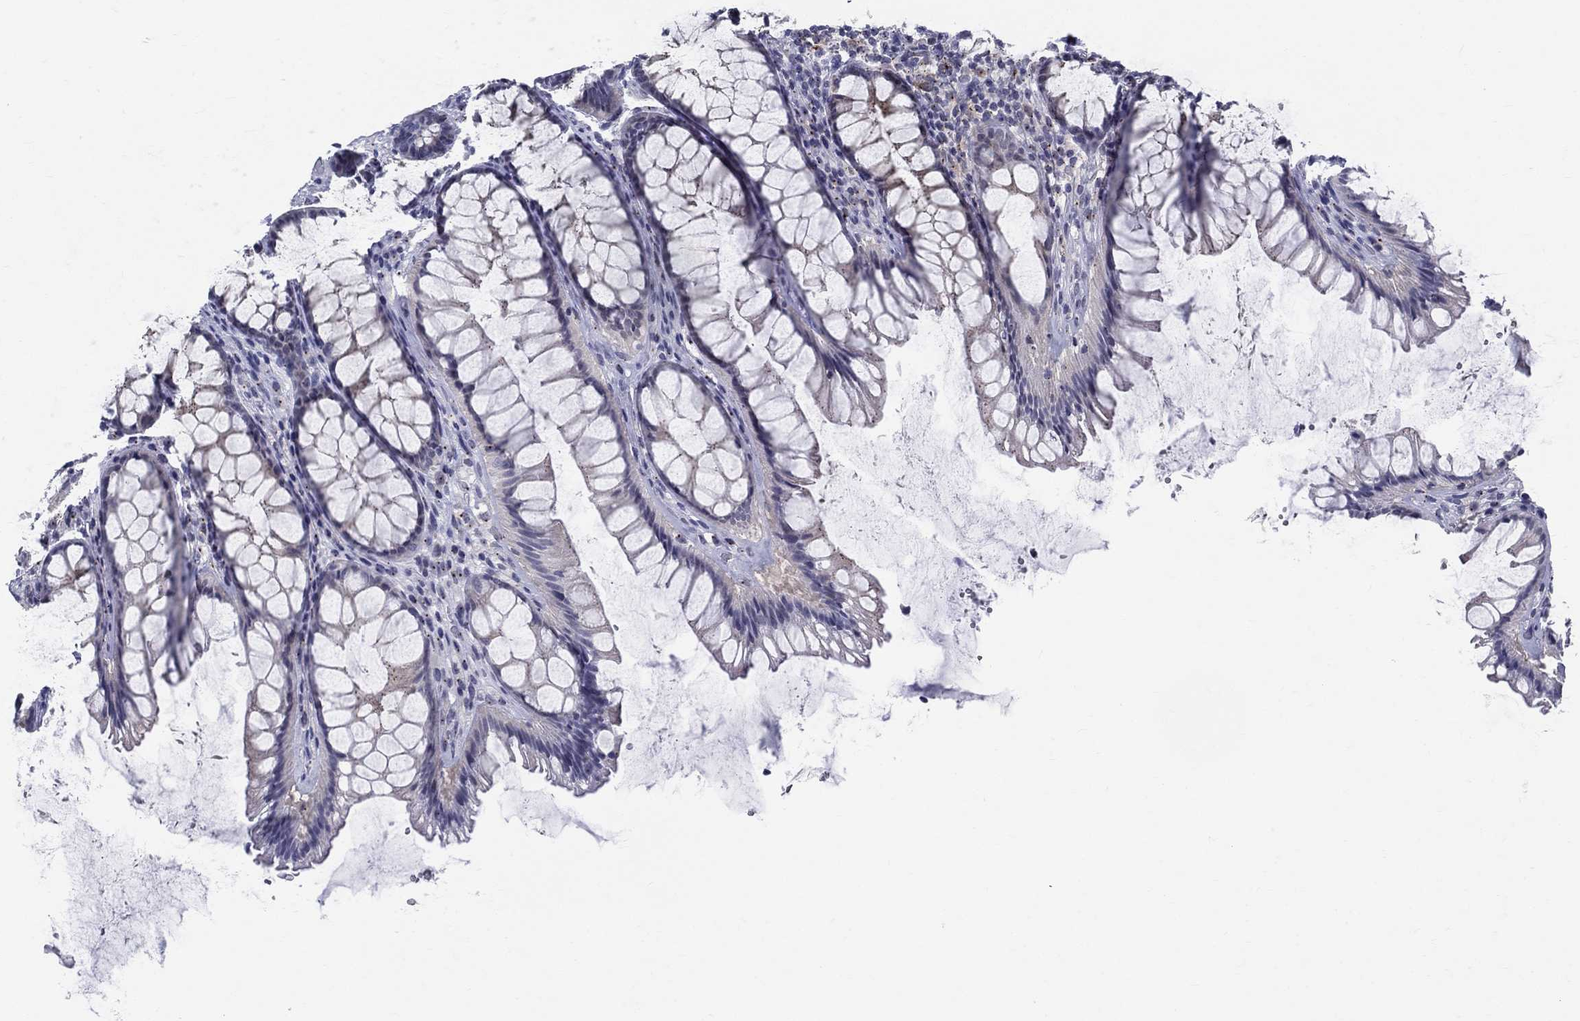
{"staining": {"intensity": "weak", "quantity": "<25%", "location": "cytoplasmic/membranous"}, "tissue": "rectum", "cell_type": "Glandular cells", "image_type": "normal", "snomed": [{"axis": "morphology", "description": "Normal tissue, NOS"}, {"axis": "topography", "description": "Rectum"}], "caption": "Immunohistochemistry (IHC) photomicrograph of normal rectum: human rectum stained with DAB exhibits no significant protein expression in glandular cells.", "gene": "CEP43", "patient": {"sex": "male", "age": 72}}